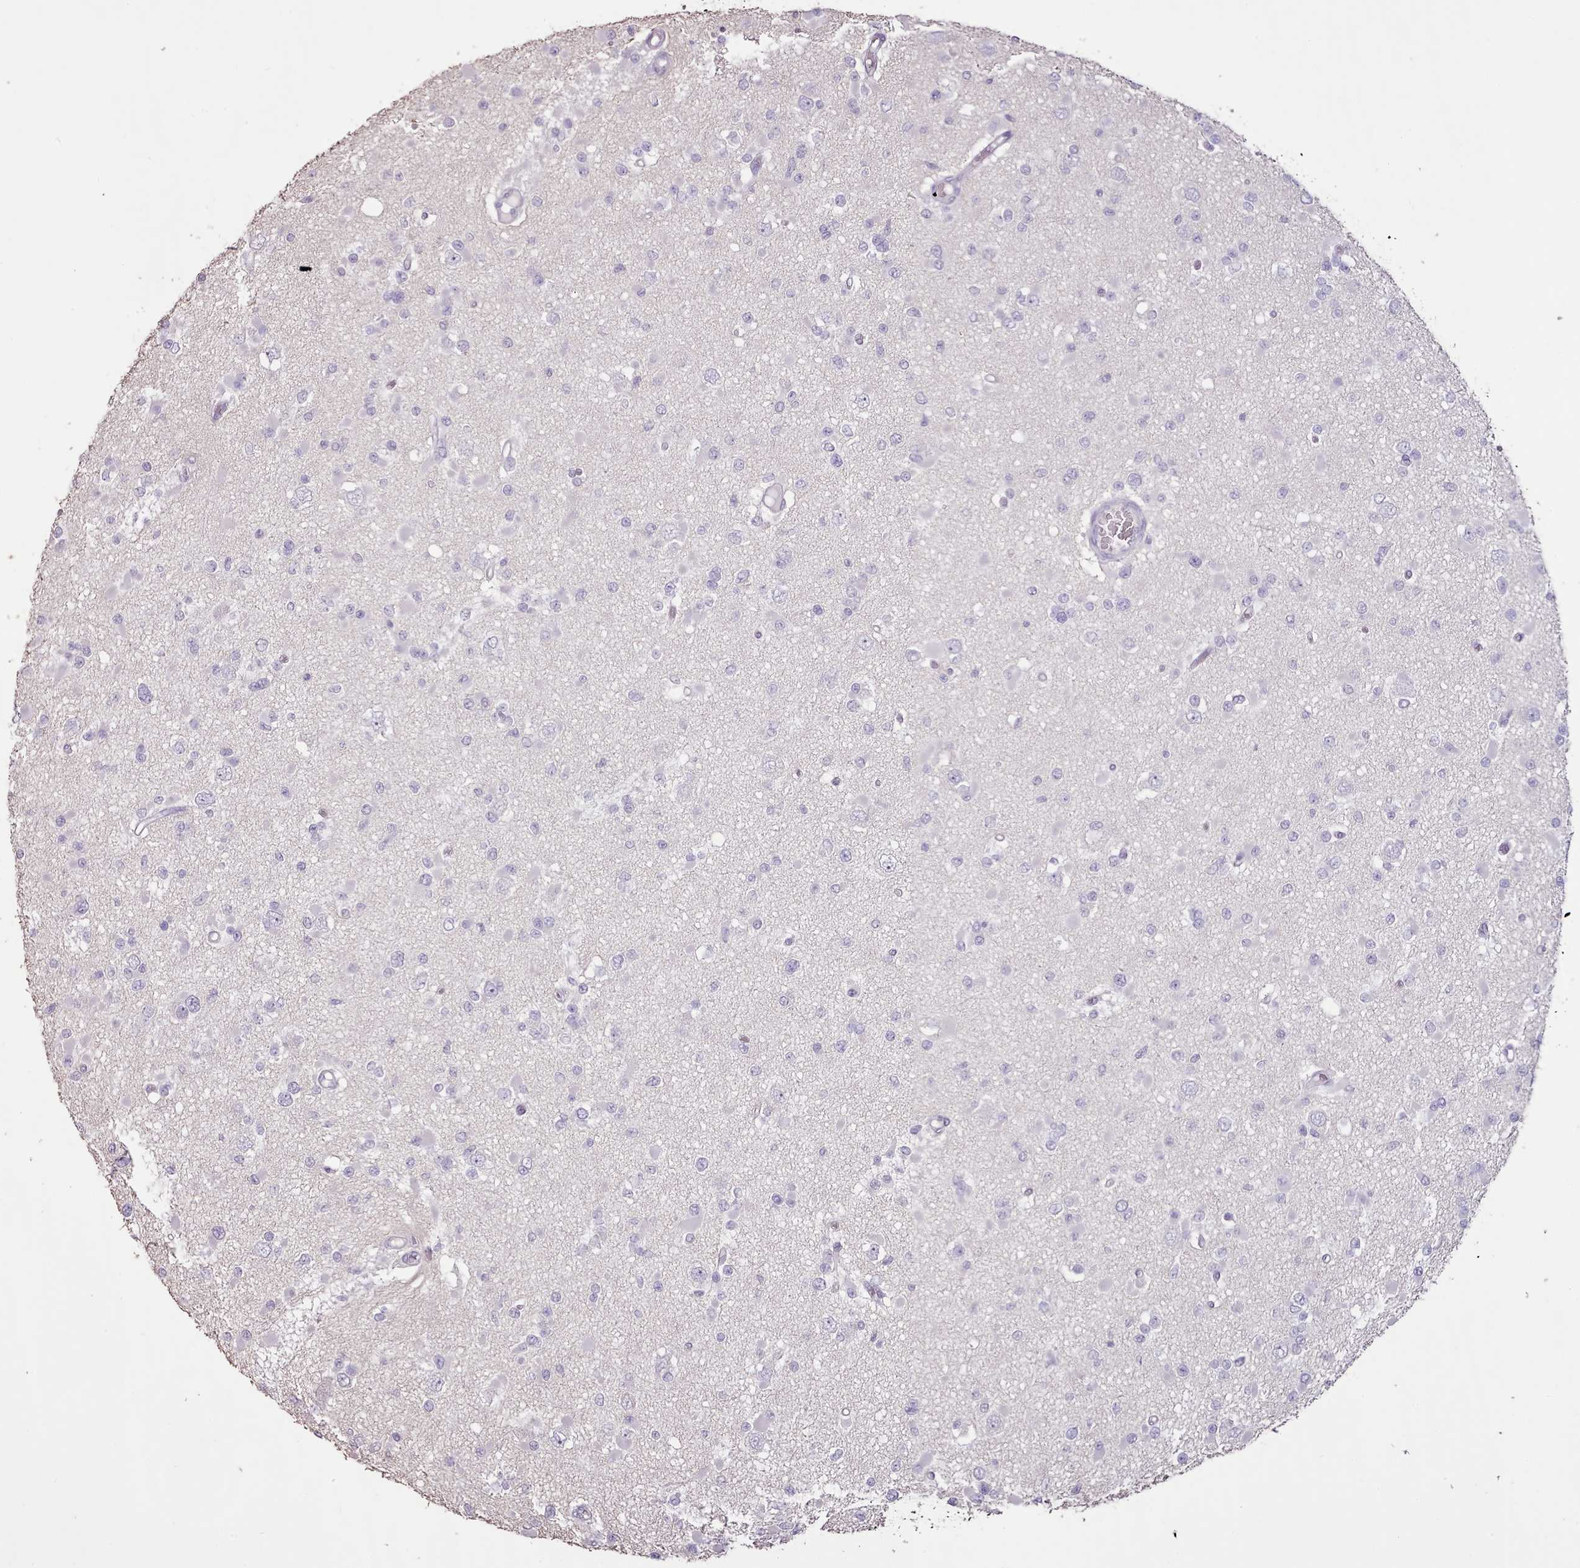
{"staining": {"intensity": "negative", "quantity": "none", "location": "none"}, "tissue": "glioma", "cell_type": "Tumor cells", "image_type": "cancer", "snomed": [{"axis": "morphology", "description": "Glioma, malignant, Low grade"}, {"axis": "topography", "description": "Brain"}], "caption": "IHC of glioma demonstrates no positivity in tumor cells.", "gene": "BLOC1S2", "patient": {"sex": "female", "age": 22}}